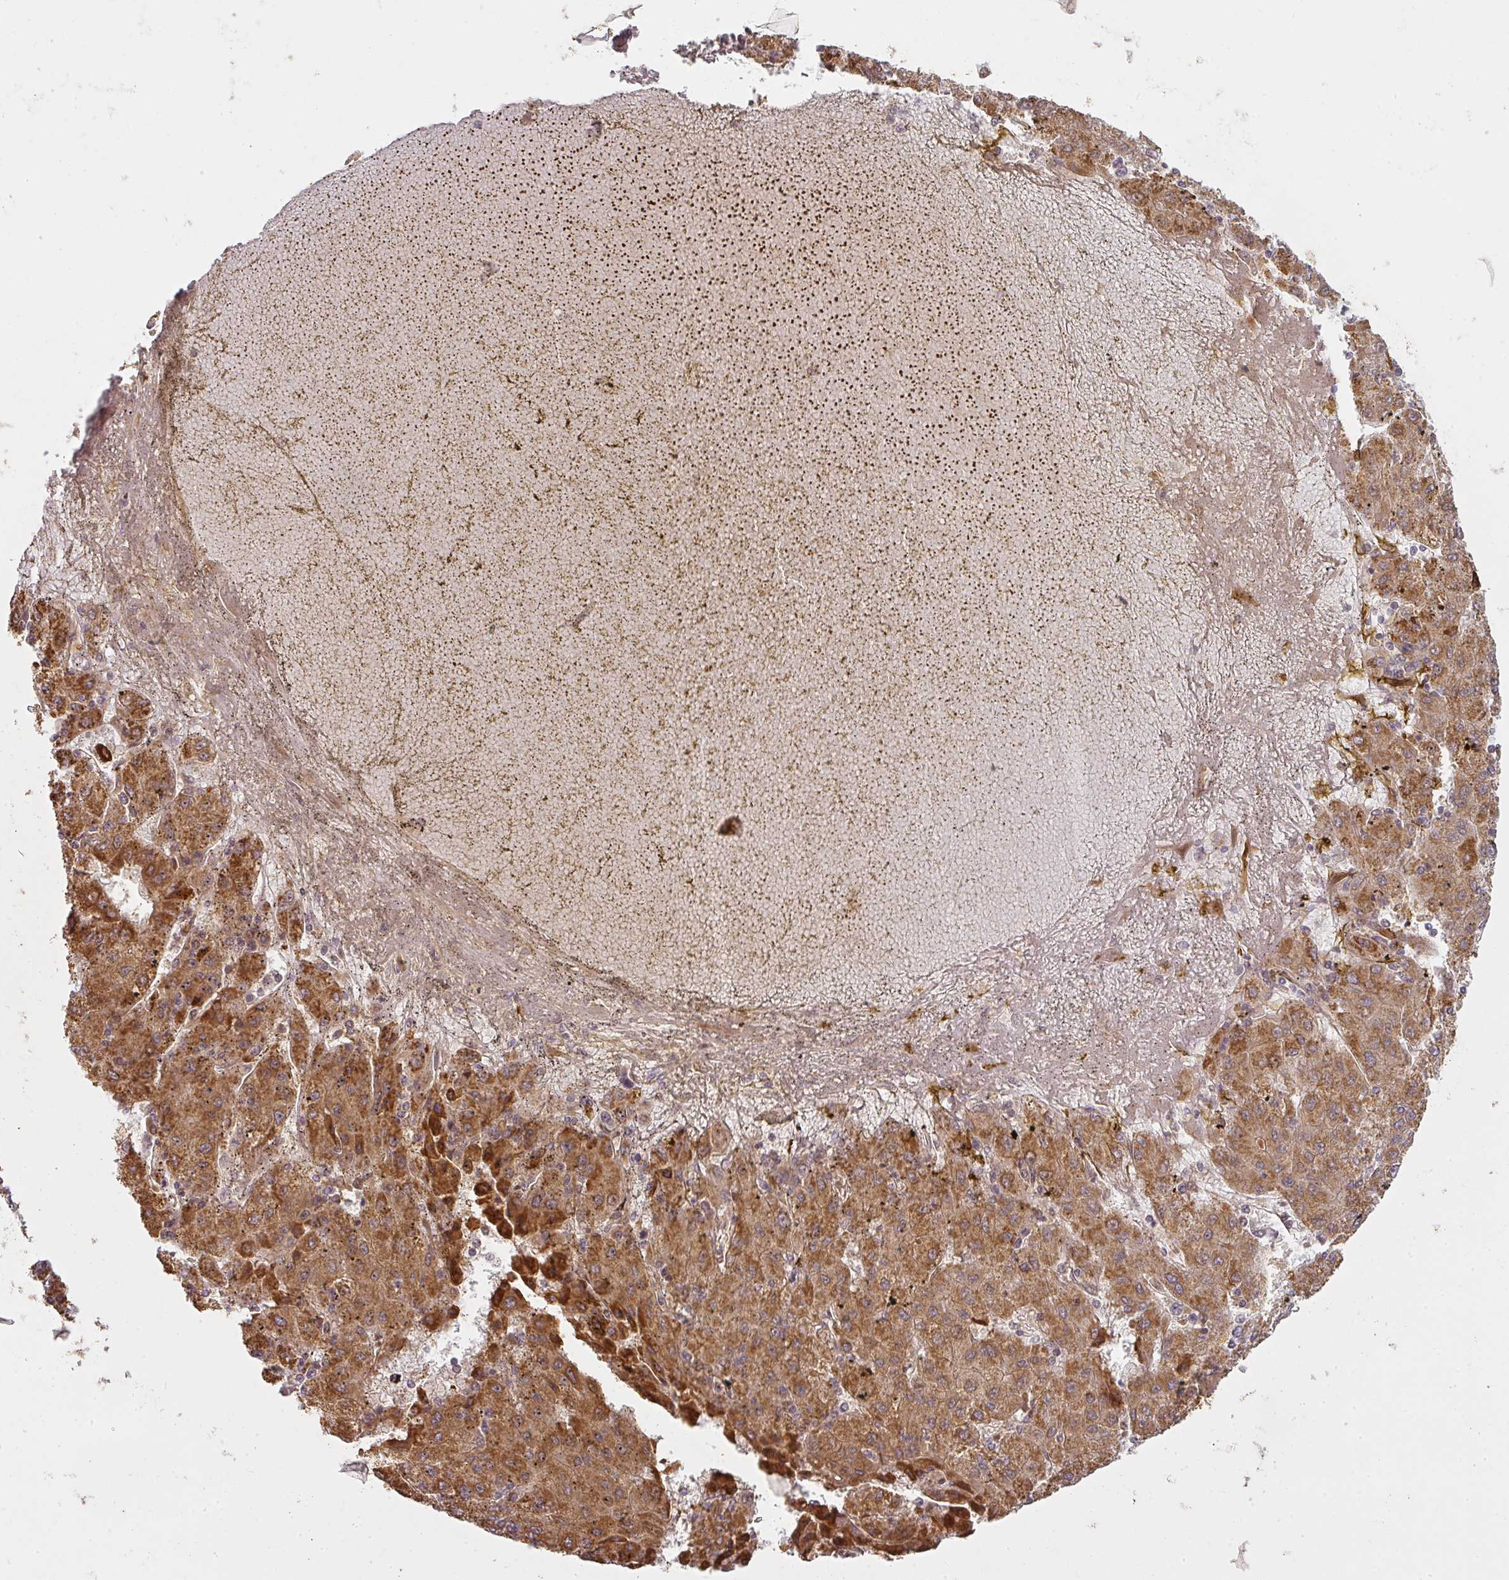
{"staining": {"intensity": "moderate", "quantity": ">75%", "location": "cytoplasmic/membranous"}, "tissue": "liver cancer", "cell_type": "Tumor cells", "image_type": "cancer", "snomed": [{"axis": "morphology", "description": "Carcinoma, Hepatocellular, NOS"}, {"axis": "topography", "description": "Liver"}], "caption": "An image of human hepatocellular carcinoma (liver) stained for a protein displays moderate cytoplasmic/membranous brown staining in tumor cells.", "gene": "CNOT1", "patient": {"sex": "male", "age": 72}}